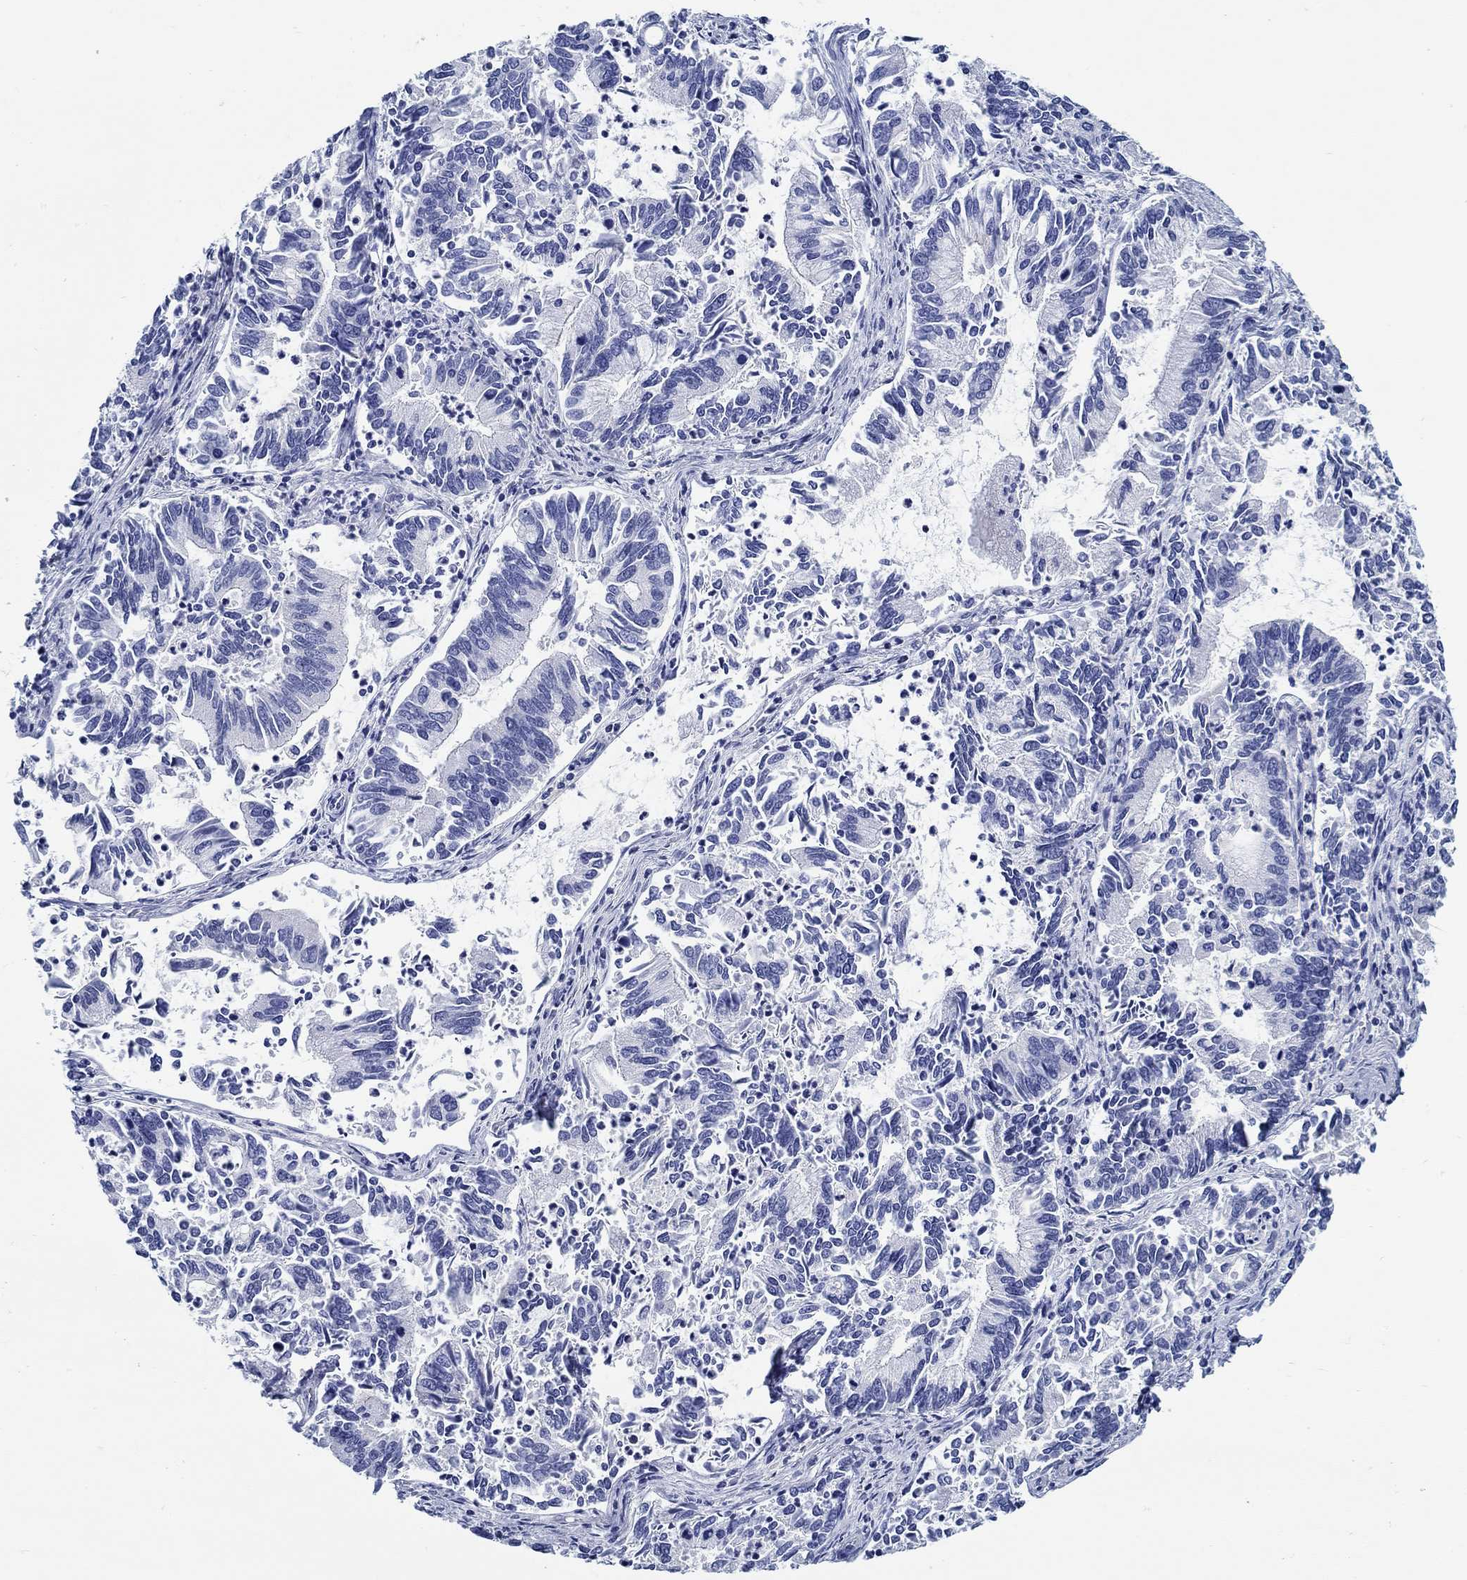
{"staining": {"intensity": "negative", "quantity": "none", "location": "none"}, "tissue": "cervical cancer", "cell_type": "Tumor cells", "image_type": "cancer", "snomed": [{"axis": "morphology", "description": "Adenocarcinoma, NOS"}, {"axis": "topography", "description": "Cervix"}], "caption": "Immunohistochemistry (IHC) of human cervical cancer (adenocarcinoma) displays no staining in tumor cells.", "gene": "RD3L", "patient": {"sex": "female", "age": 42}}